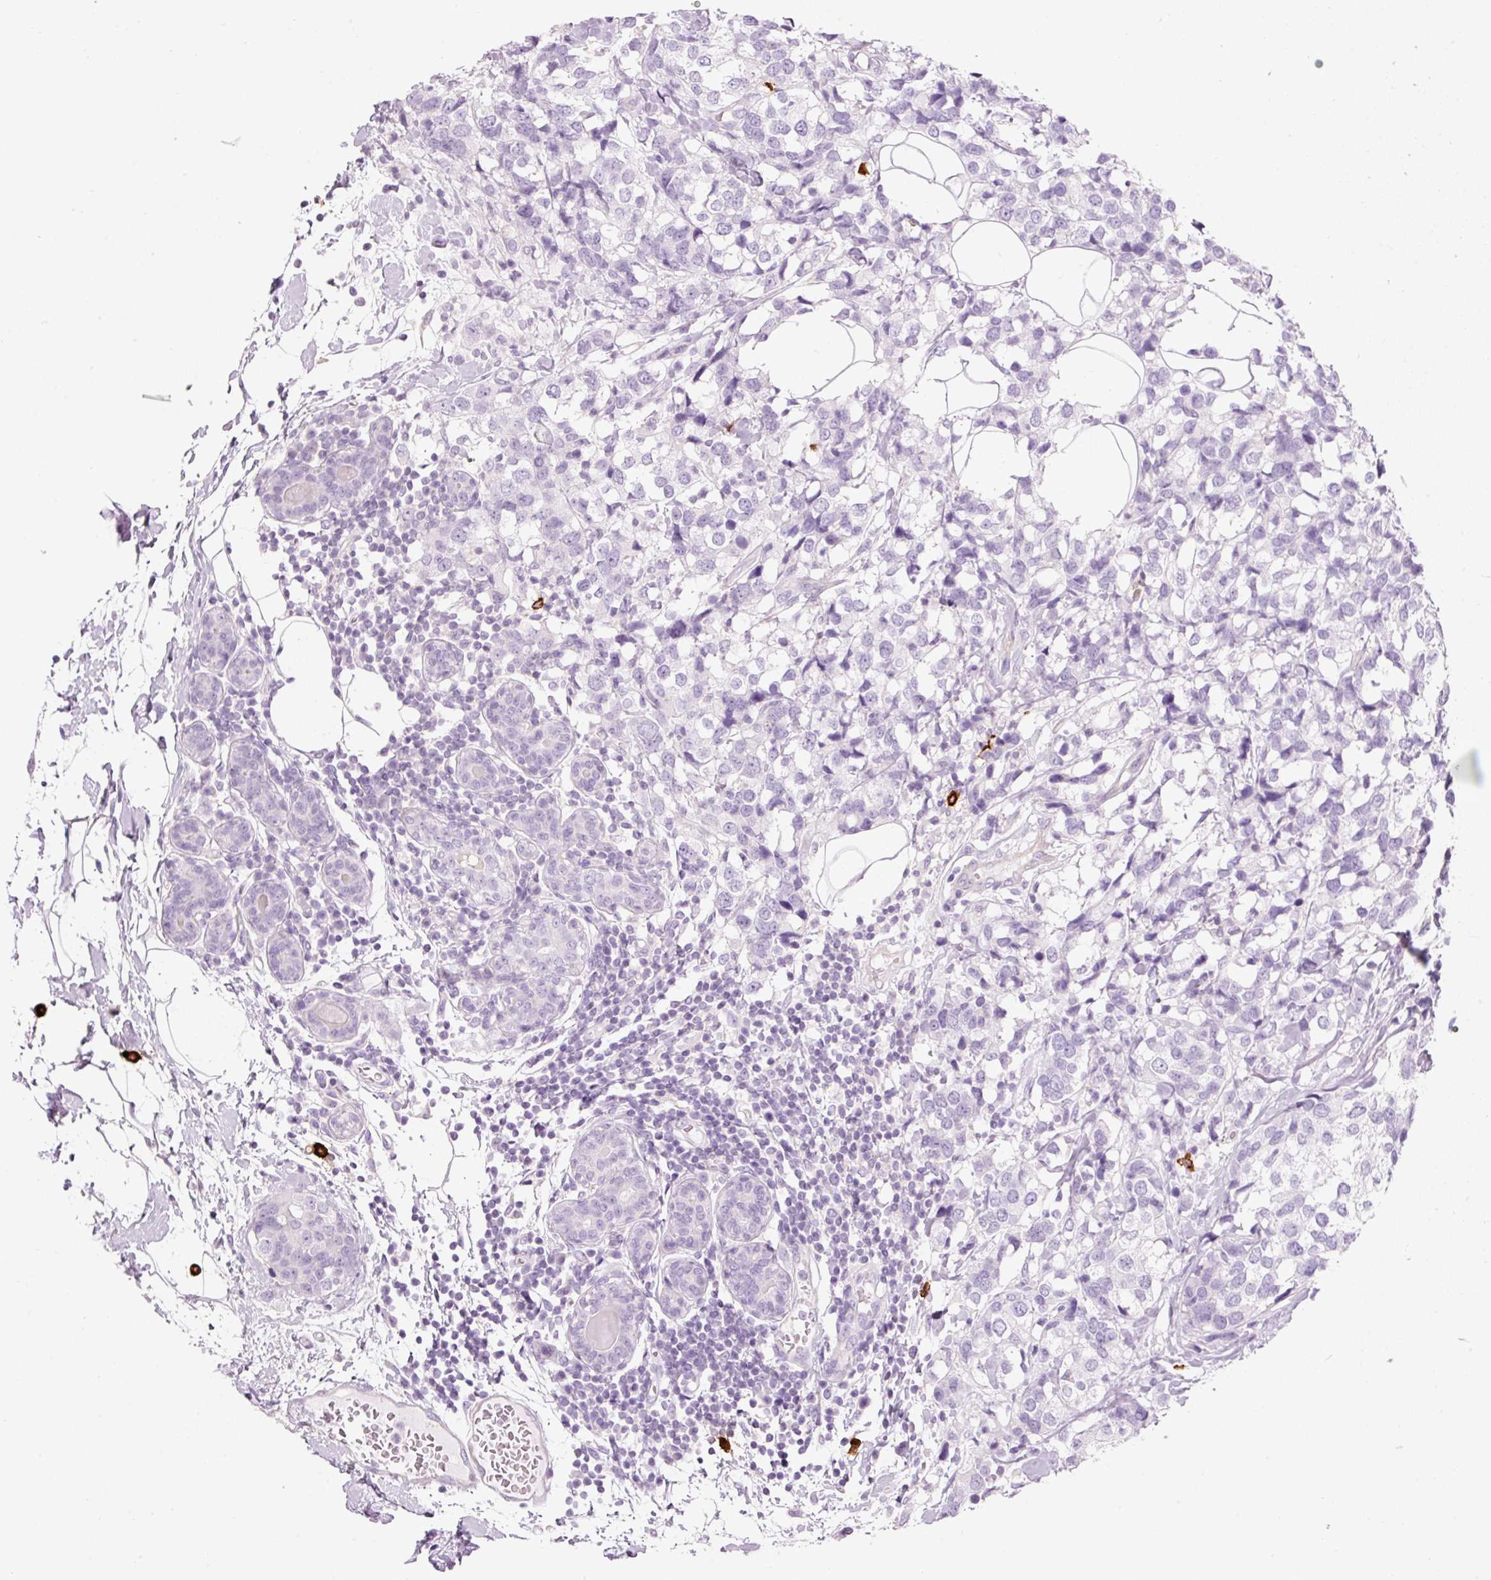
{"staining": {"intensity": "negative", "quantity": "none", "location": "none"}, "tissue": "breast cancer", "cell_type": "Tumor cells", "image_type": "cancer", "snomed": [{"axis": "morphology", "description": "Lobular carcinoma"}, {"axis": "topography", "description": "Breast"}], "caption": "IHC of lobular carcinoma (breast) exhibits no positivity in tumor cells. Brightfield microscopy of IHC stained with DAB (3,3'-diaminobenzidine) (brown) and hematoxylin (blue), captured at high magnification.", "gene": "CMA1", "patient": {"sex": "female", "age": 59}}